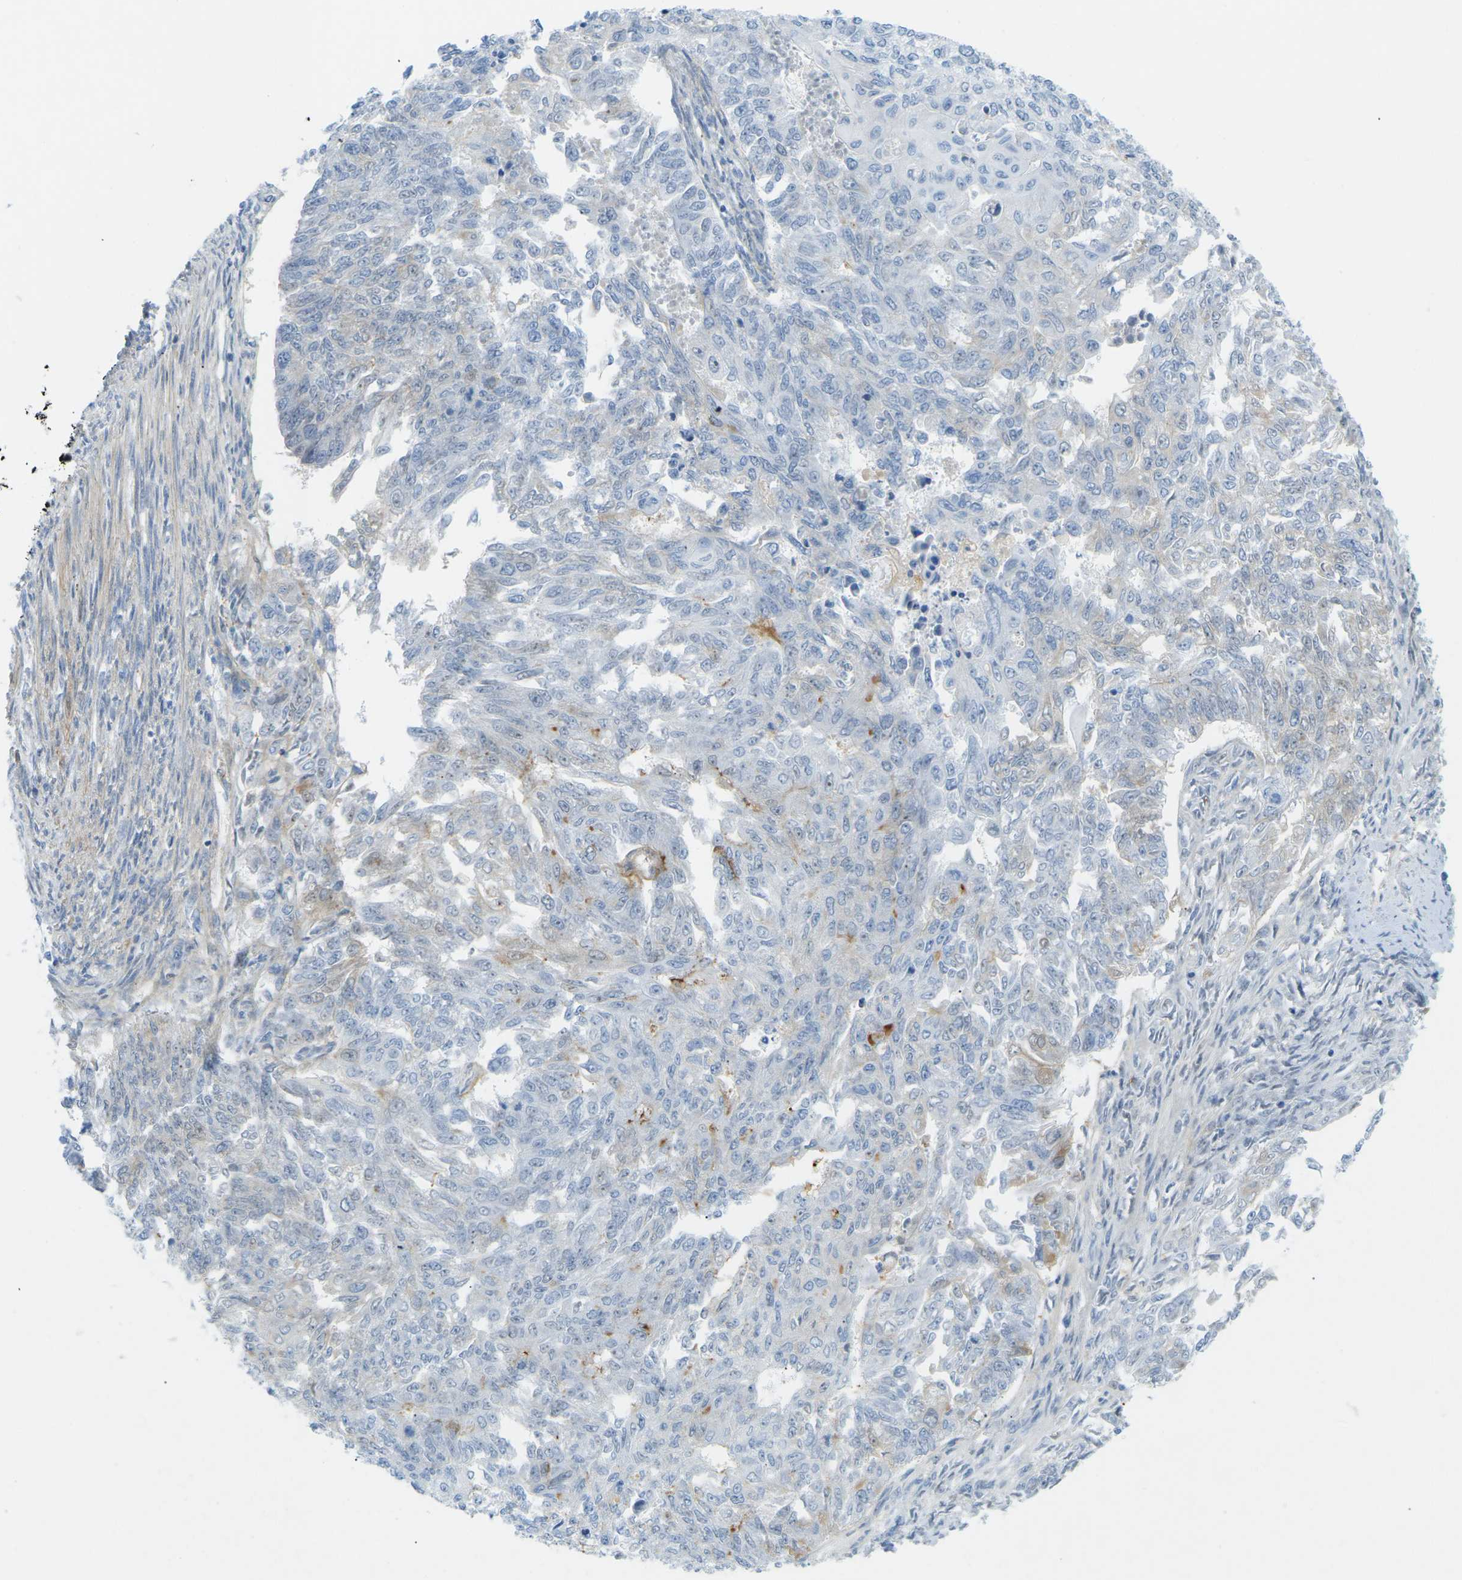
{"staining": {"intensity": "negative", "quantity": "none", "location": "none"}, "tissue": "endometrial cancer", "cell_type": "Tumor cells", "image_type": "cancer", "snomed": [{"axis": "morphology", "description": "Adenocarcinoma, NOS"}, {"axis": "topography", "description": "Endometrium"}], "caption": "High magnification brightfield microscopy of endometrial adenocarcinoma stained with DAB (3,3'-diaminobenzidine) (brown) and counterstained with hematoxylin (blue): tumor cells show no significant positivity.", "gene": "HLTF", "patient": {"sex": "female", "age": 32}}